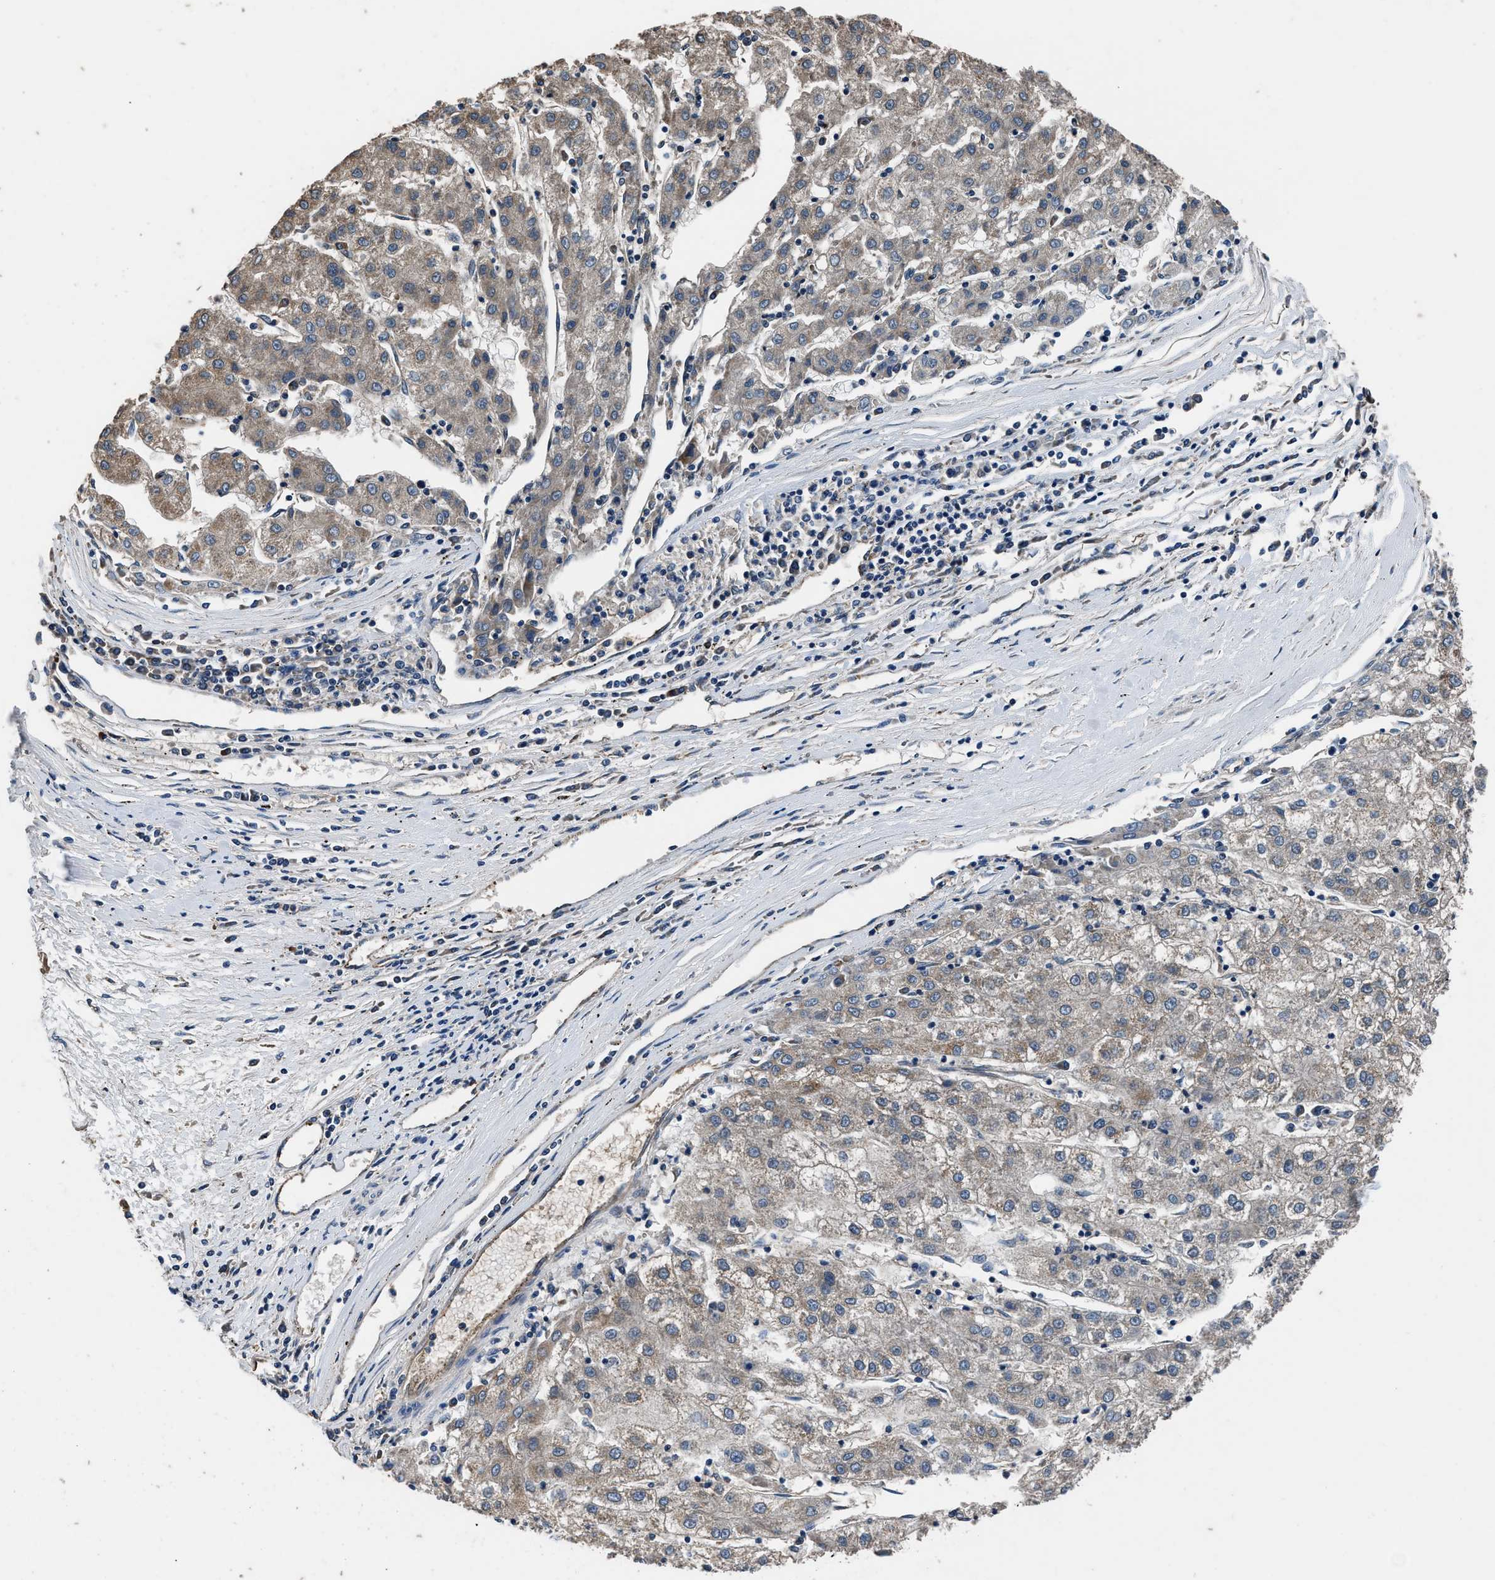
{"staining": {"intensity": "weak", "quantity": "<25%", "location": "cytoplasmic/membranous"}, "tissue": "liver cancer", "cell_type": "Tumor cells", "image_type": "cancer", "snomed": [{"axis": "morphology", "description": "Carcinoma, Hepatocellular, NOS"}, {"axis": "topography", "description": "Liver"}], "caption": "Immunohistochemistry micrograph of neoplastic tissue: human liver cancer (hepatocellular carcinoma) stained with DAB shows no significant protein positivity in tumor cells.", "gene": "DHRS7B", "patient": {"sex": "male", "age": 72}}